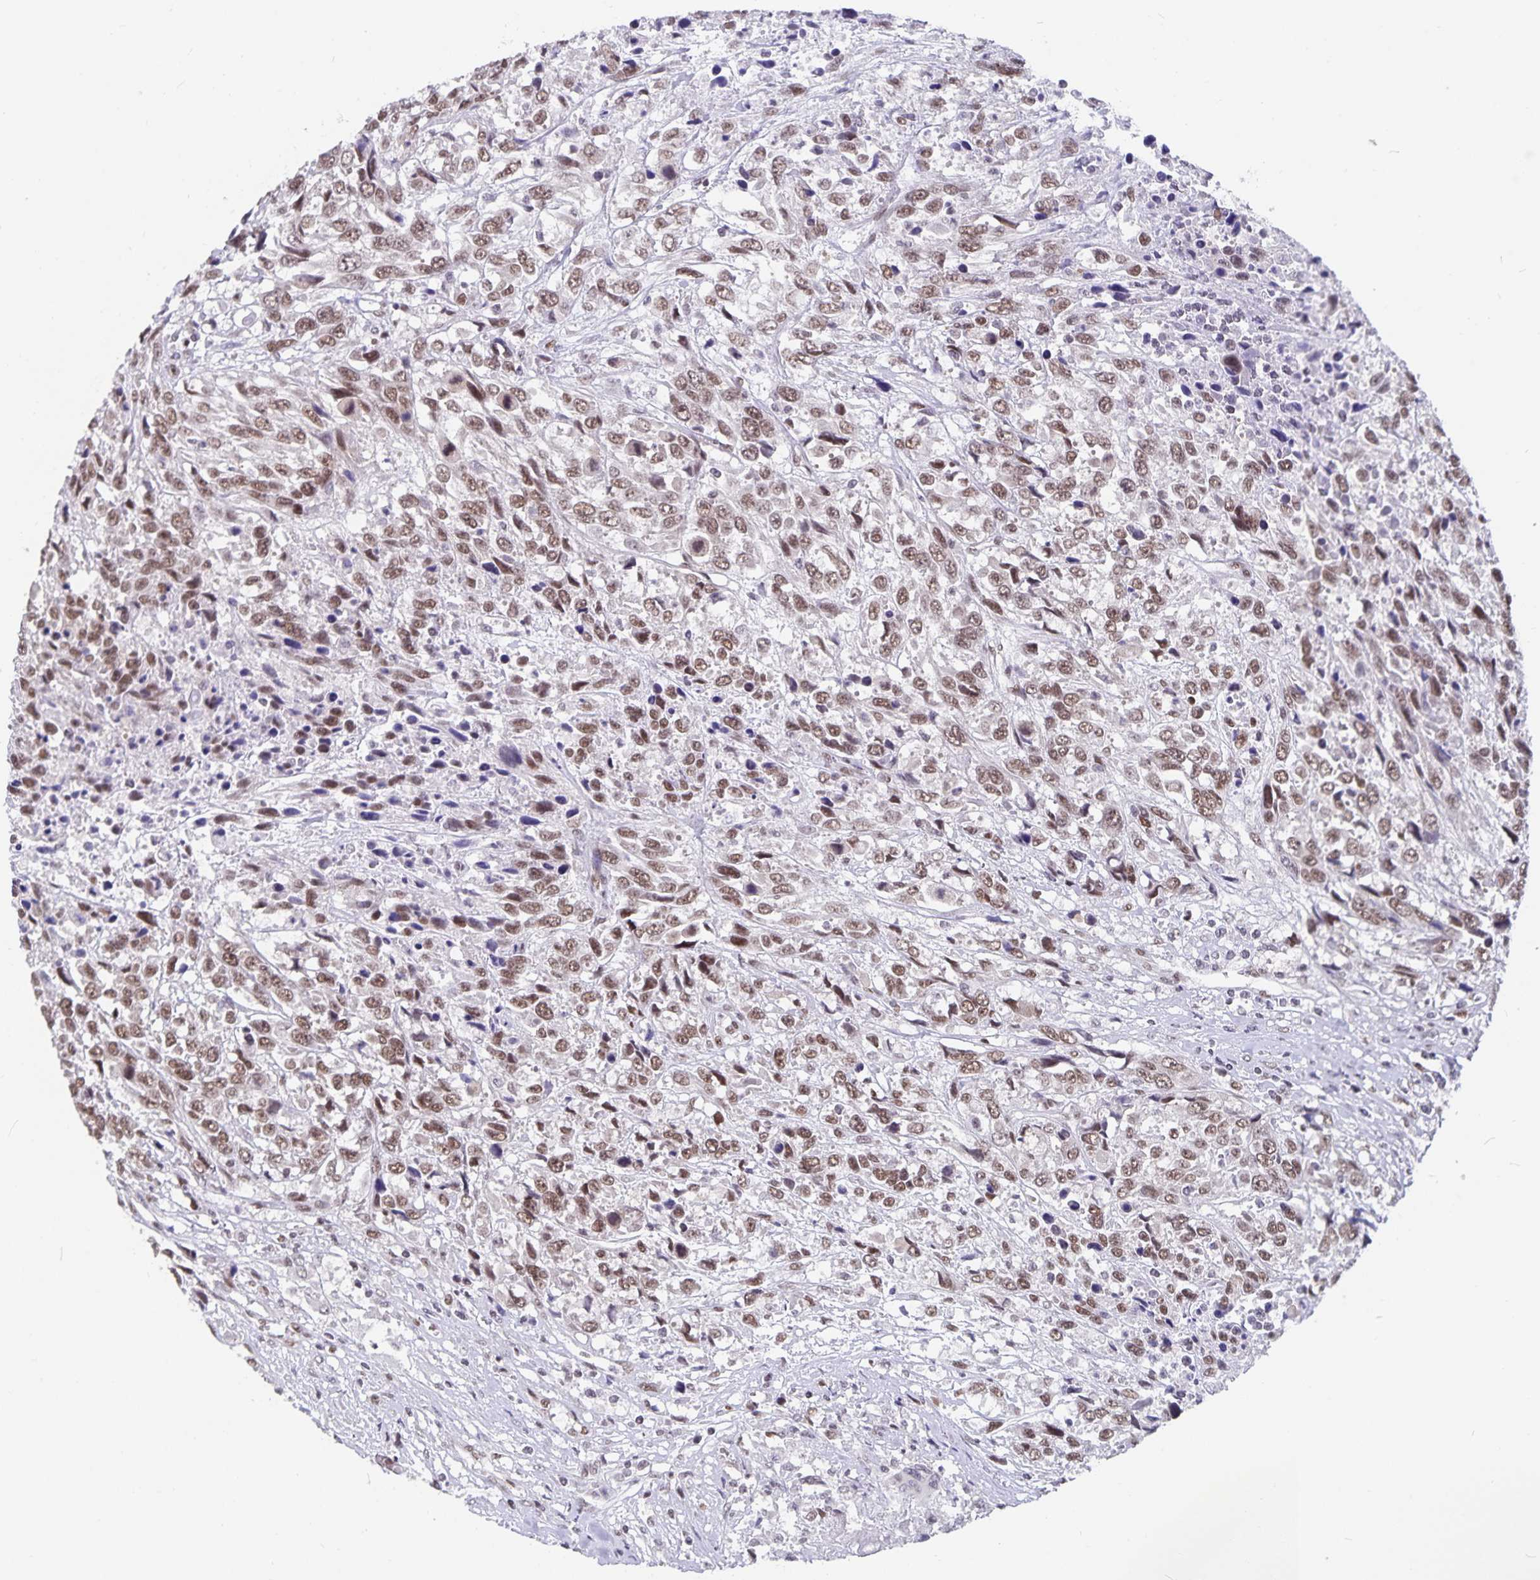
{"staining": {"intensity": "moderate", "quantity": ">75%", "location": "nuclear"}, "tissue": "urothelial cancer", "cell_type": "Tumor cells", "image_type": "cancer", "snomed": [{"axis": "morphology", "description": "Urothelial carcinoma, High grade"}, {"axis": "topography", "description": "Urinary bladder"}], "caption": "Immunohistochemical staining of human urothelial cancer displays medium levels of moderate nuclear staining in about >75% of tumor cells.", "gene": "PBX2", "patient": {"sex": "female", "age": 70}}